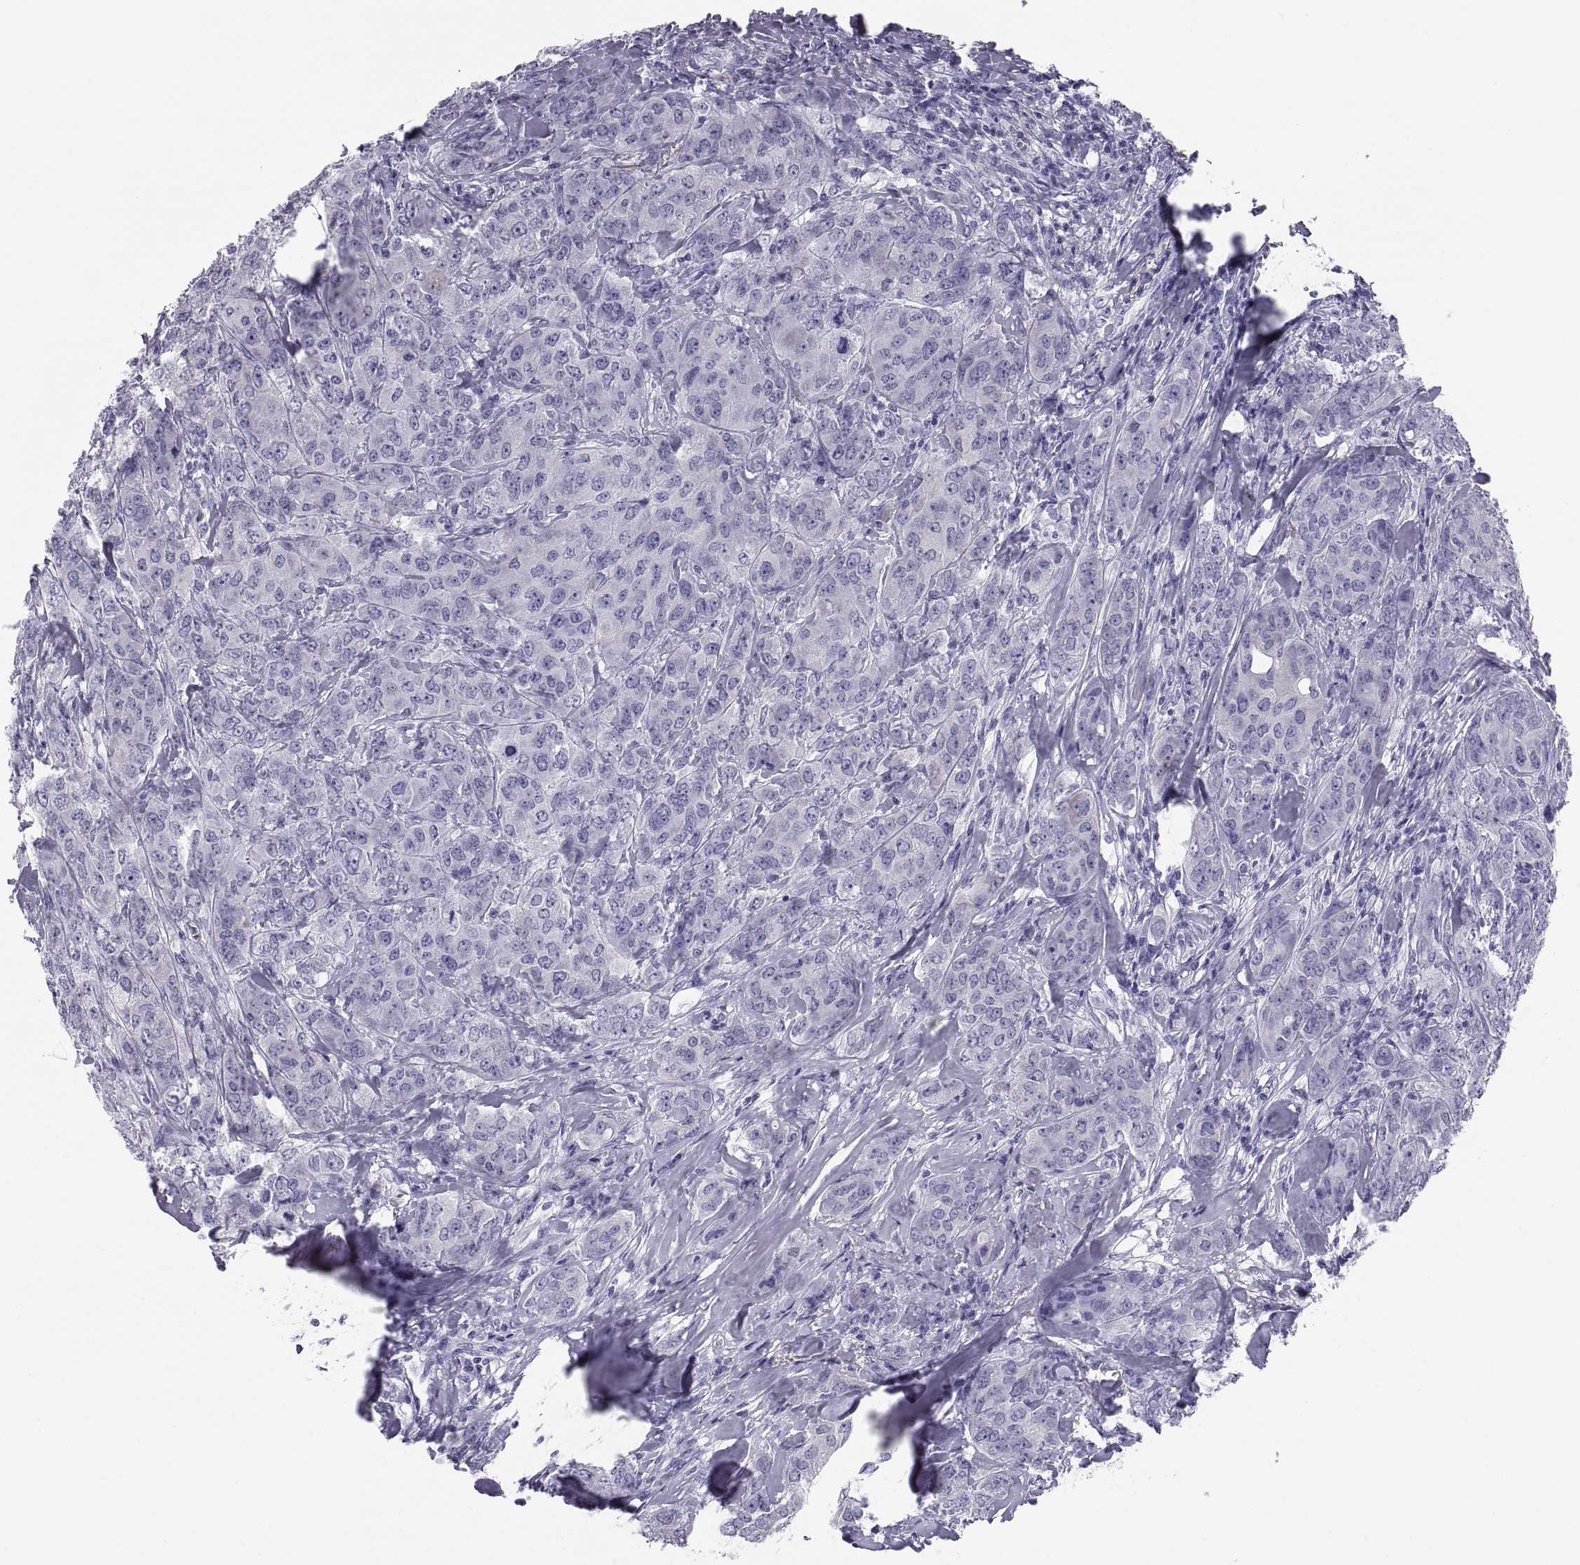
{"staining": {"intensity": "negative", "quantity": "none", "location": "none"}, "tissue": "breast cancer", "cell_type": "Tumor cells", "image_type": "cancer", "snomed": [{"axis": "morphology", "description": "Duct carcinoma"}, {"axis": "topography", "description": "Breast"}], "caption": "High magnification brightfield microscopy of breast cancer stained with DAB (brown) and counterstained with hematoxylin (blue): tumor cells show no significant positivity. (Brightfield microscopy of DAB immunohistochemistry (IHC) at high magnification).", "gene": "PAX2", "patient": {"sex": "female", "age": 43}}